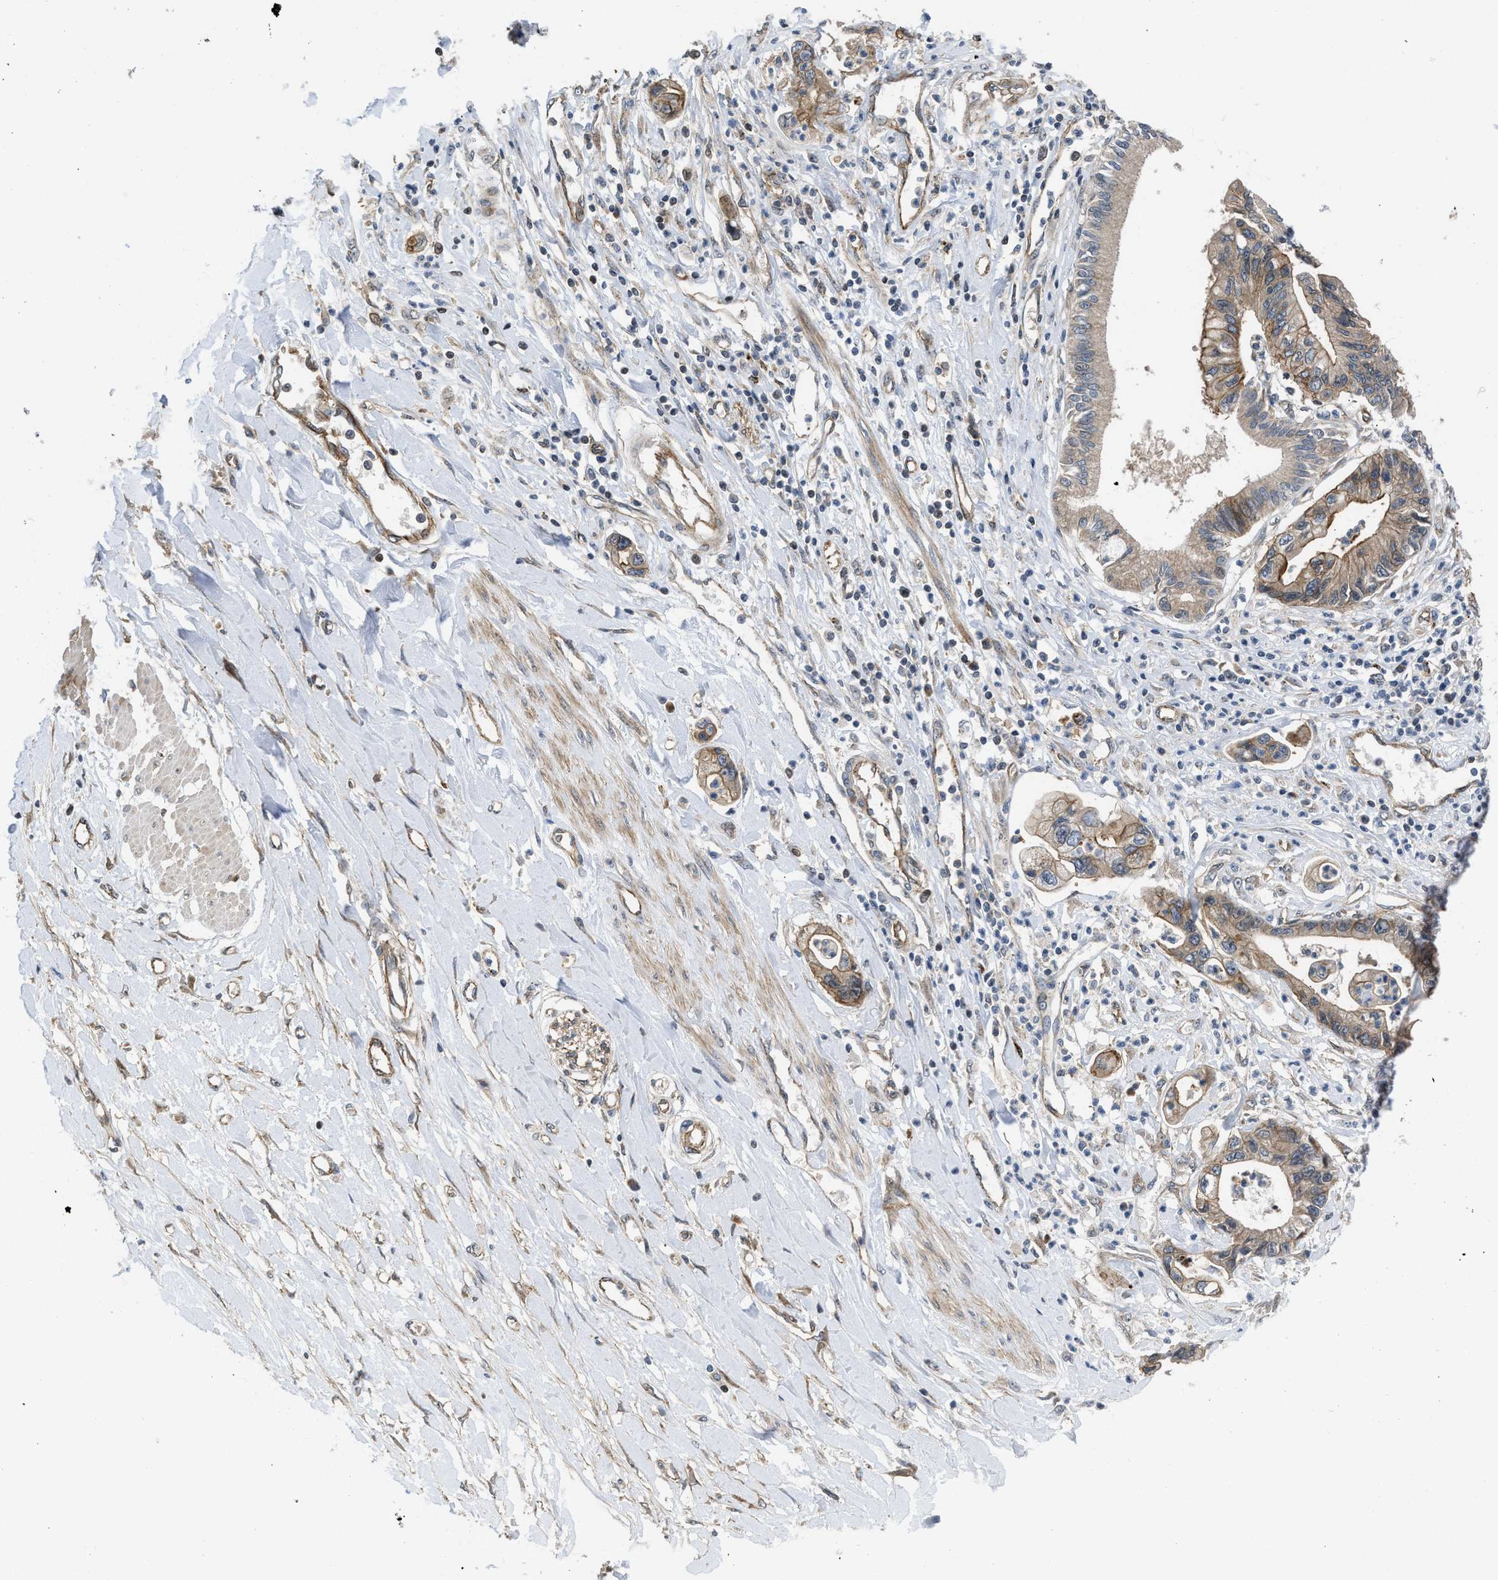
{"staining": {"intensity": "moderate", "quantity": ">75%", "location": "cytoplasmic/membranous"}, "tissue": "pancreatic cancer", "cell_type": "Tumor cells", "image_type": "cancer", "snomed": [{"axis": "morphology", "description": "Adenocarcinoma, NOS"}, {"axis": "topography", "description": "Pancreas"}], "caption": "An image of human adenocarcinoma (pancreatic) stained for a protein demonstrates moderate cytoplasmic/membranous brown staining in tumor cells.", "gene": "GPATCH2L", "patient": {"sex": "male", "age": 56}}